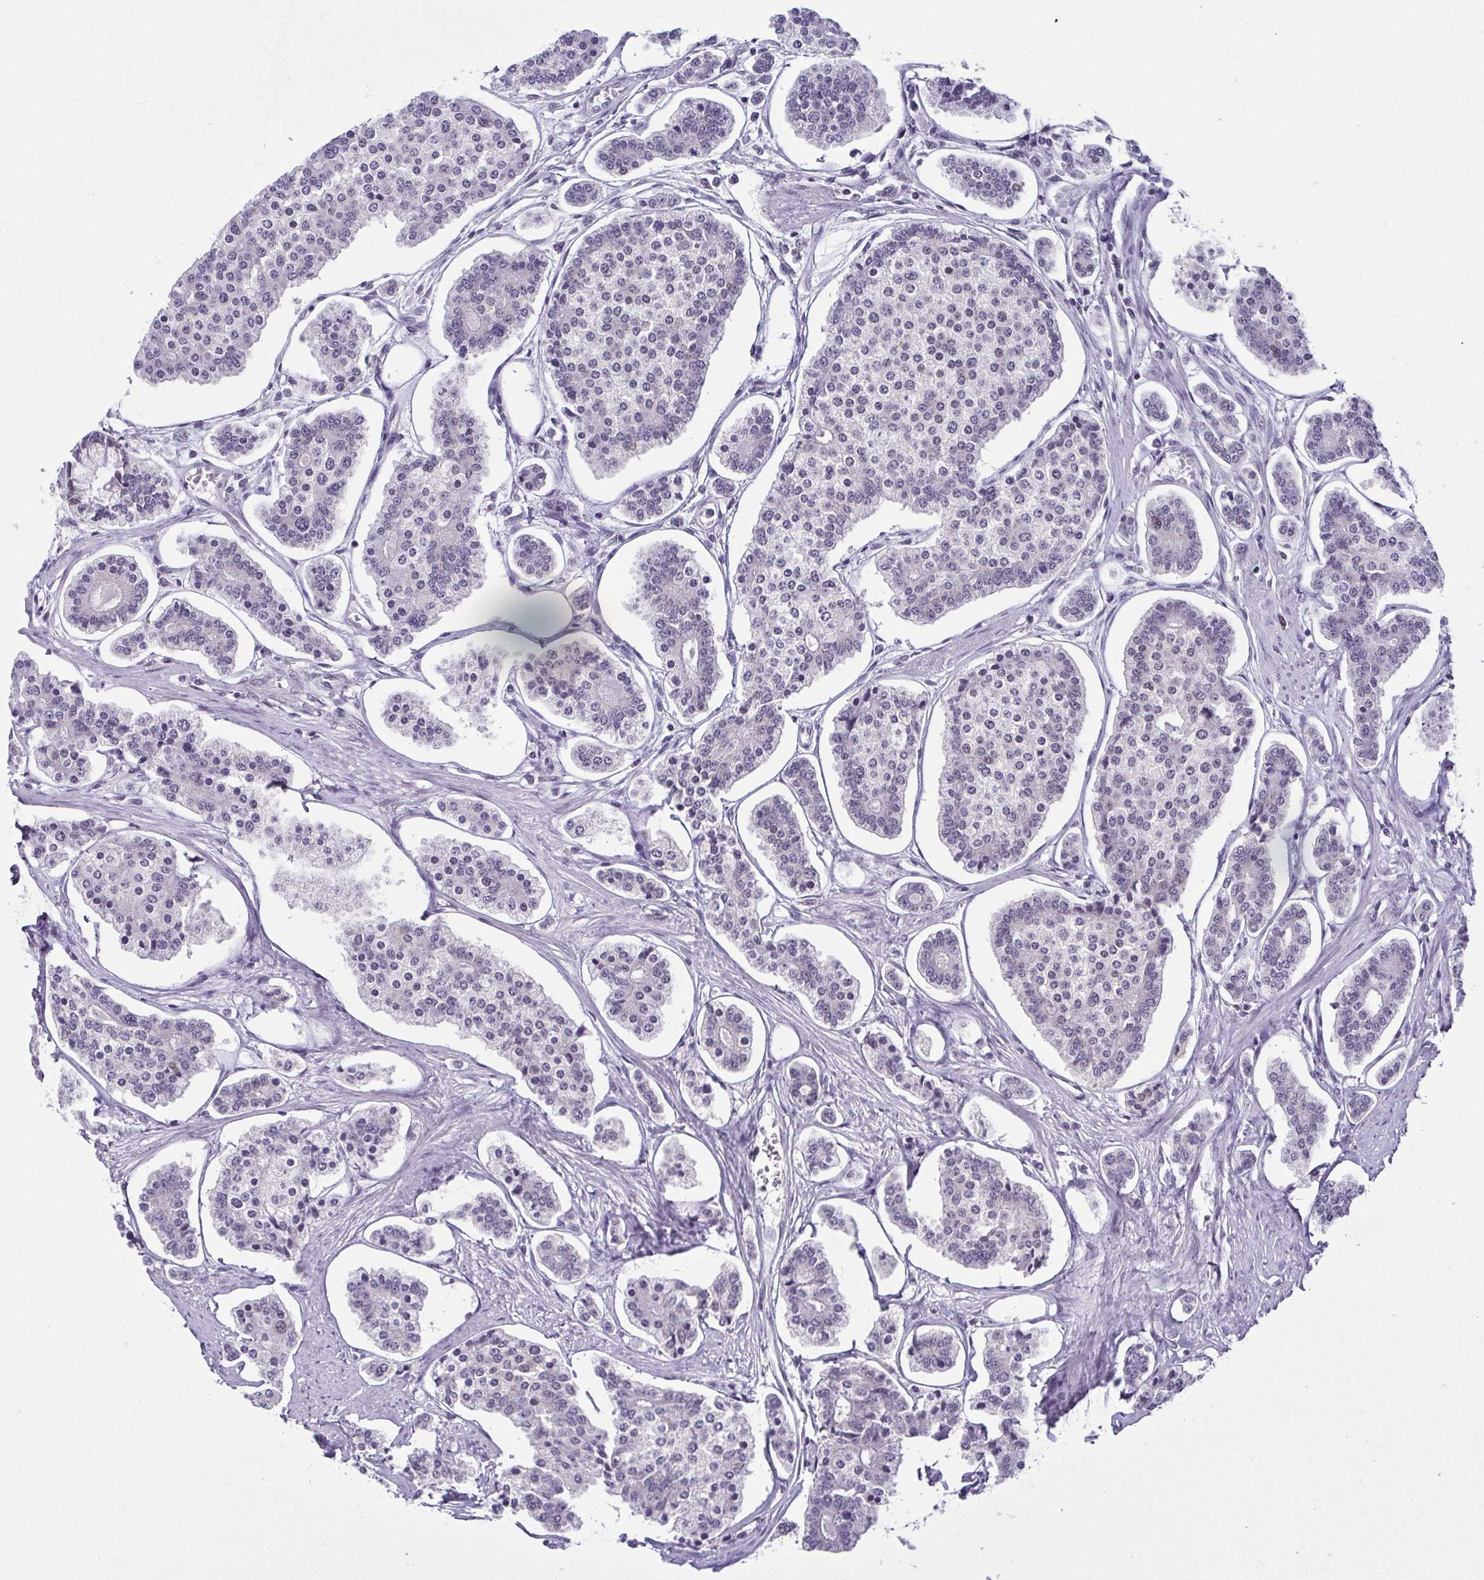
{"staining": {"intensity": "negative", "quantity": "none", "location": "none"}, "tissue": "carcinoid", "cell_type": "Tumor cells", "image_type": "cancer", "snomed": [{"axis": "morphology", "description": "Carcinoid, malignant, NOS"}, {"axis": "topography", "description": "Small intestine"}], "caption": "Human carcinoid (malignant) stained for a protein using immunohistochemistry (IHC) displays no staining in tumor cells.", "gene": "RBM3", "patient": {"sex": "female", "age": 65}}